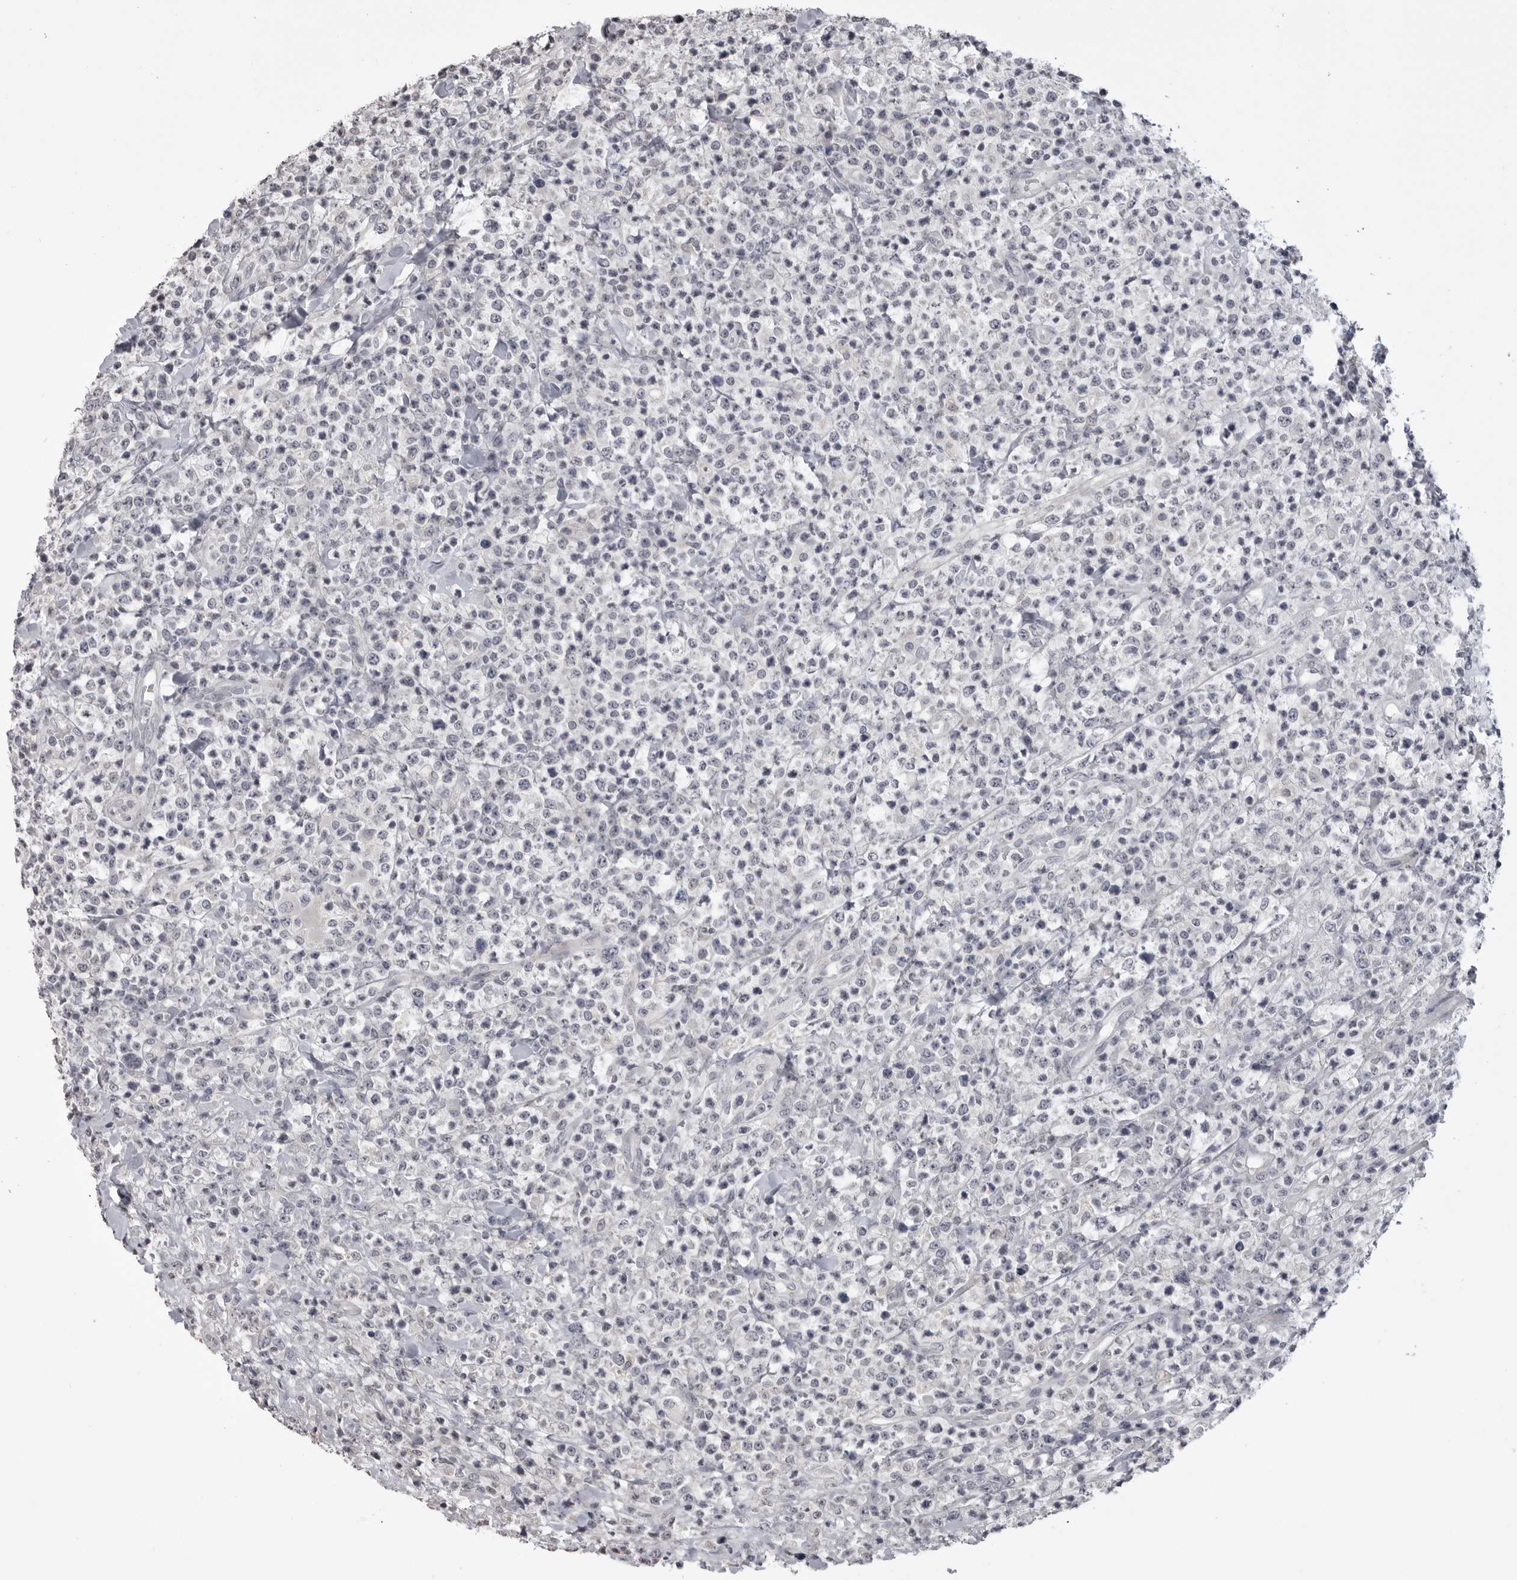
{"staining": {"intensity": "negative", "quantity": "none", "location": "none"}, "tissue": "lymphoma", "cell_type": "Tumor cells", "image_type": "cancer", "snomed": [{"axis": "morphology", "description": "Malignant lymphoma, non-Hodgkin's type, High grade"}, {"axis": "topography", "description": "Colon"}], "caption": "Photomicrograph shows no significant protein staining in tumor cells of lymphoma. Nuclei are stained in blue.", "gene": "GPN2", "patient": {"sex": "female", "age": 53}}